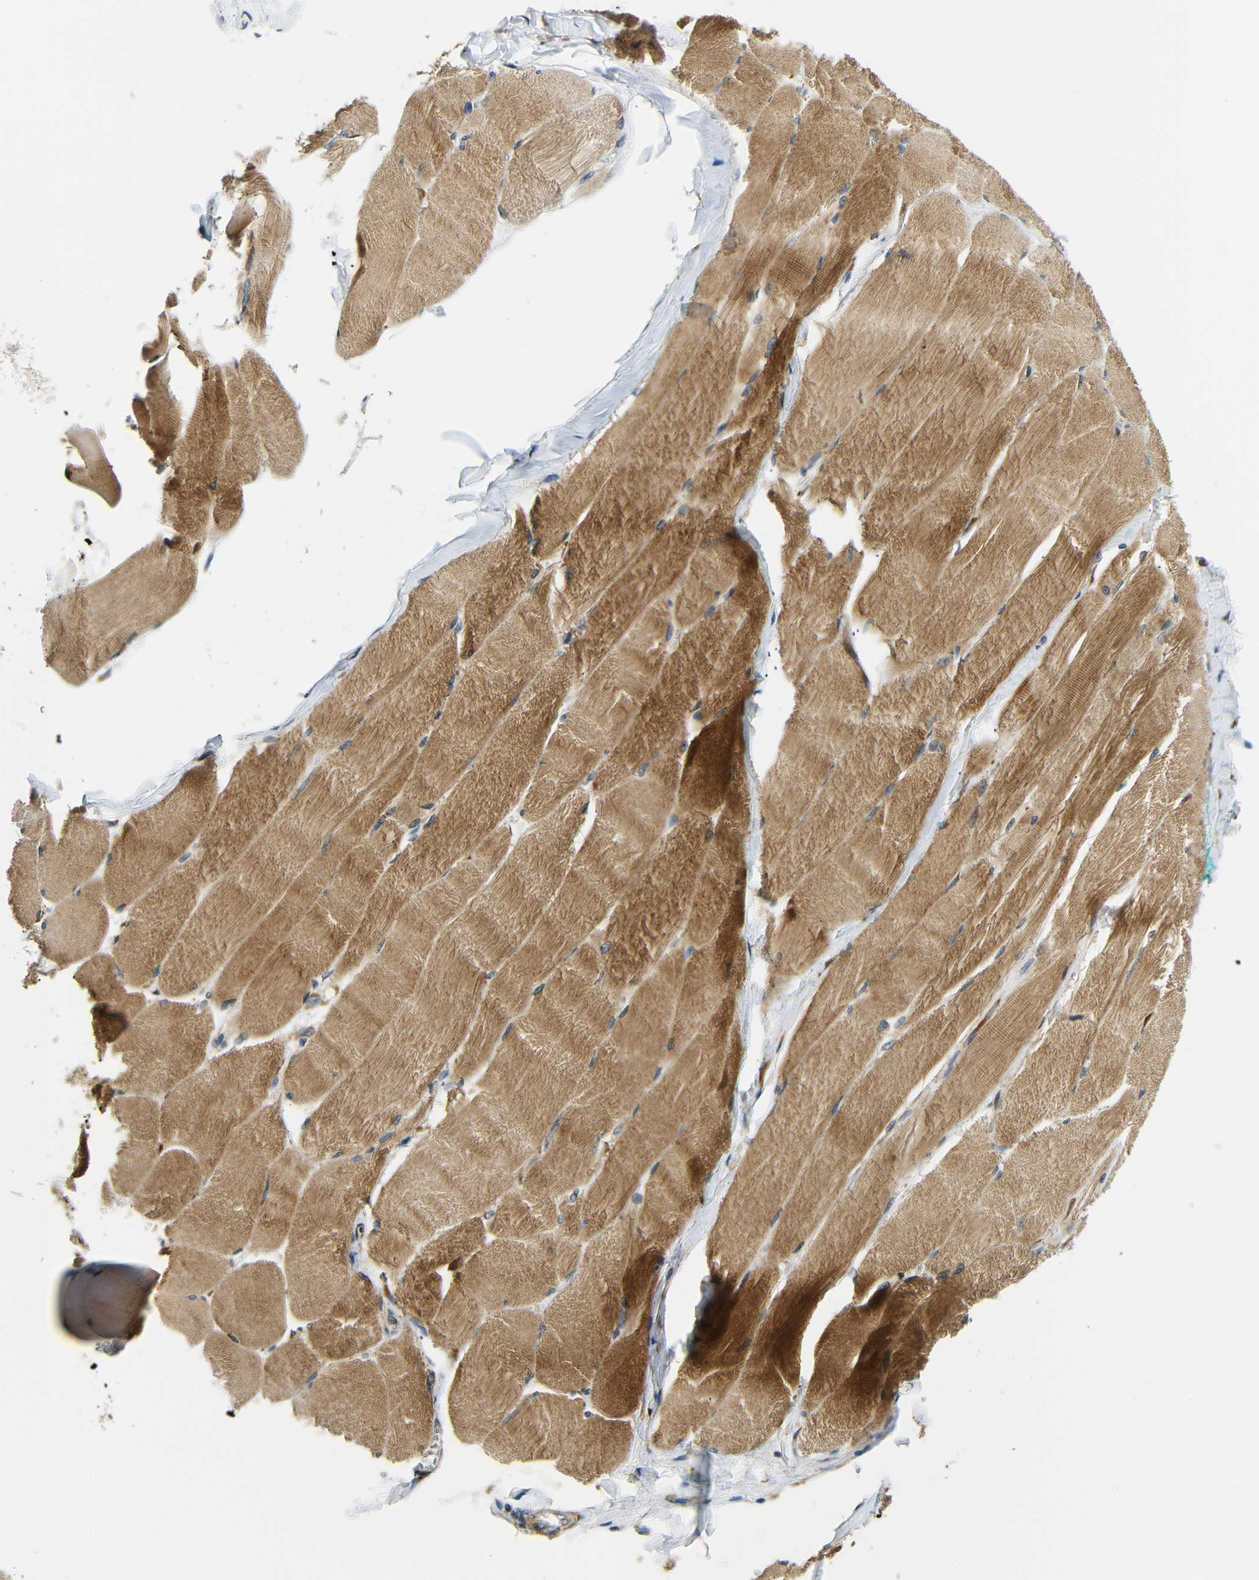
{"staining": {"intensity": "moderate", "quantity": ">75%", "location": "cytoplasmic/membranous"}, "tissue": "skeletal muscle", "cell_type": "Myocytes", "image_type": "normal", "snomed": [{"axis": "morphology", "description": "Normal tissue, NOS"}, {"axis": "morphology", "description": "Squamous cell carcinoma, NOS"}, {"axis": "topography", "description": "Skeletal muscle"}], "caption": "Immunohistochemical staining of benign human skeletal muscle shows >75% levels of moderate cytoplasmic/membranous protein expression in approximately >75% of myocytes.", "gene": "VAPB", "patient": {"sex": "male", "age": 51}}